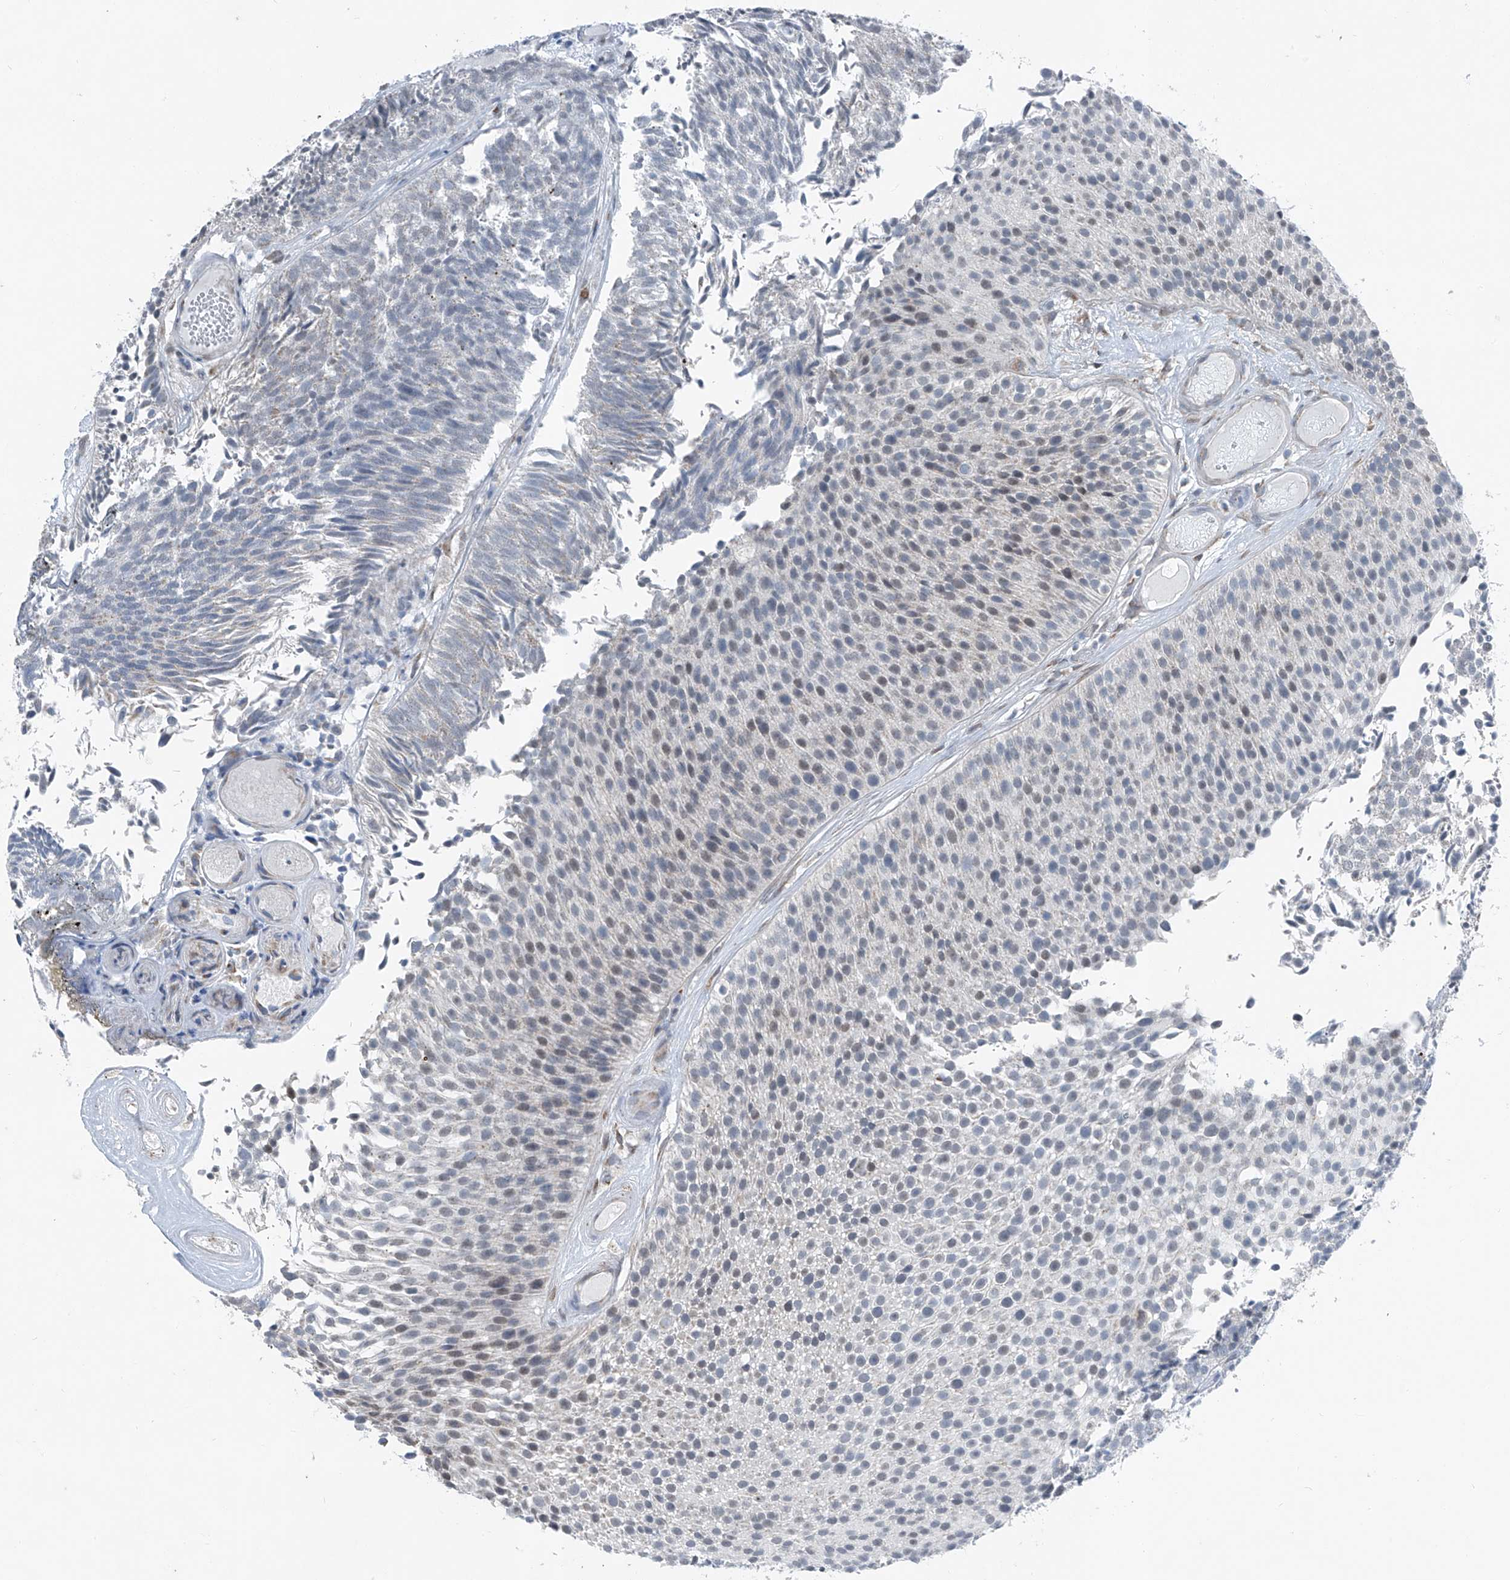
{"staining": {"intensity": "weak", "quantity": "<25%", "location": "nuclear"}, "tissue": "urothelial cancer", "cell_type": "Tumor cells", "image_type": "cancer", "snomed": [{"axis": "morphology", "description": "Urothelial carcinoma, Low grade"}, {"axis": "topography", "description": "Urinary bladder"}], "caption": "Immunohistochemistry image of human urothelial cancer stained for a protein (brown), which shows no staining in tumor cells.", "gene": "DYRK1B", "patient": {"sex": "male", "age": 86}}